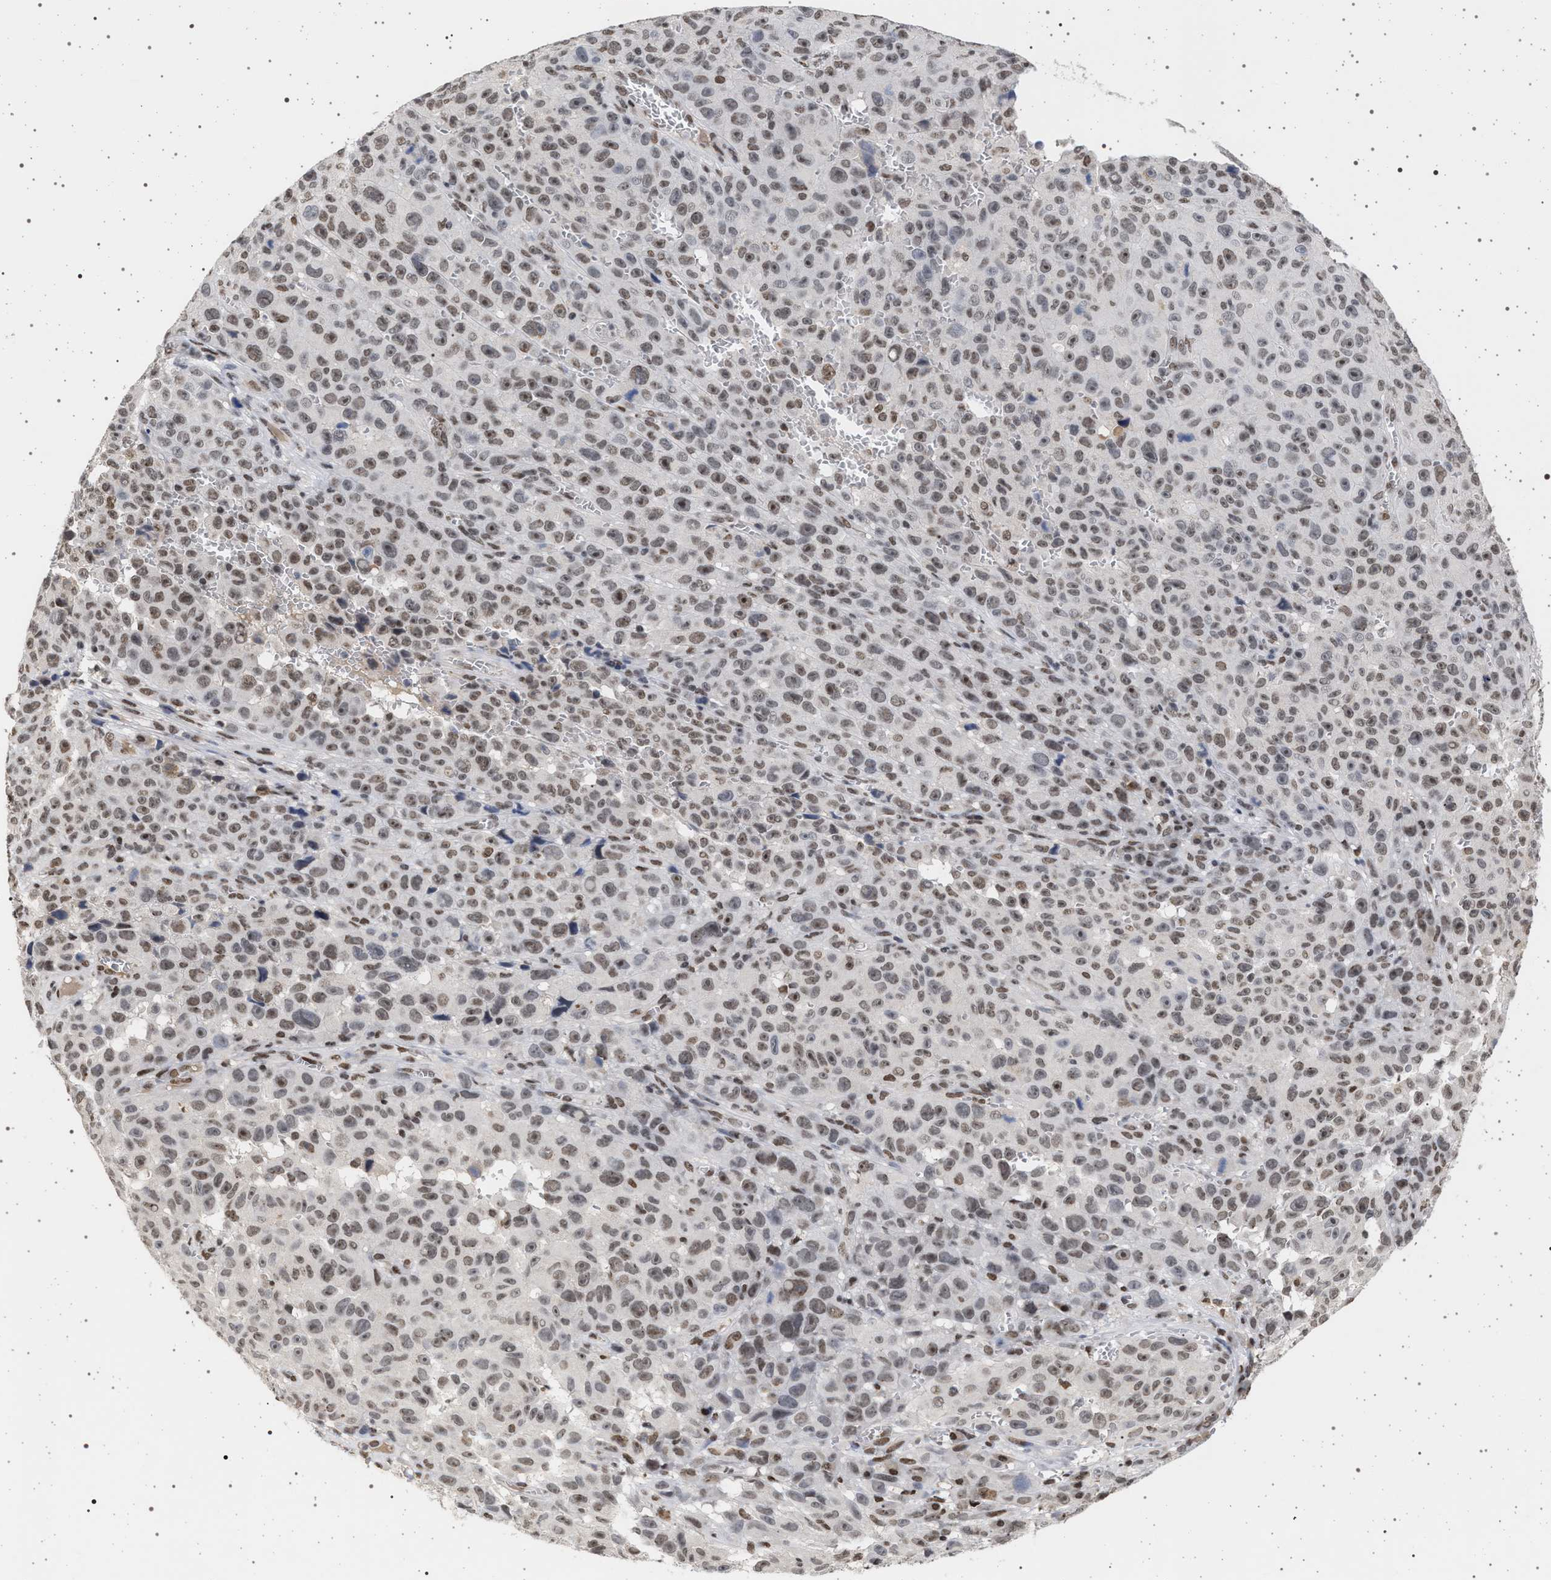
{"staining": {"intensity": "weak", "quantity": ">75%", "location": "nuclear"}, "tissue": "melanoma", "cell_type": "Tumor cells", "image_type": "cancer", "snomed": [{"axis": "morphology", "description": "Malignant melanoma, NOS"}, {"axis": "topography", "description": "Skin"}], "caption": "Immunohistochemistry of malignant melanoma shows low levels of weak nuclear expression in about >75% of tumor cells. (DAB (3,3'-diaminobenzidine) = brown stain, brightfield microscopy at high magnification).", "gene": "PHF12", "patient": {"sex": "female", "age": 82}}